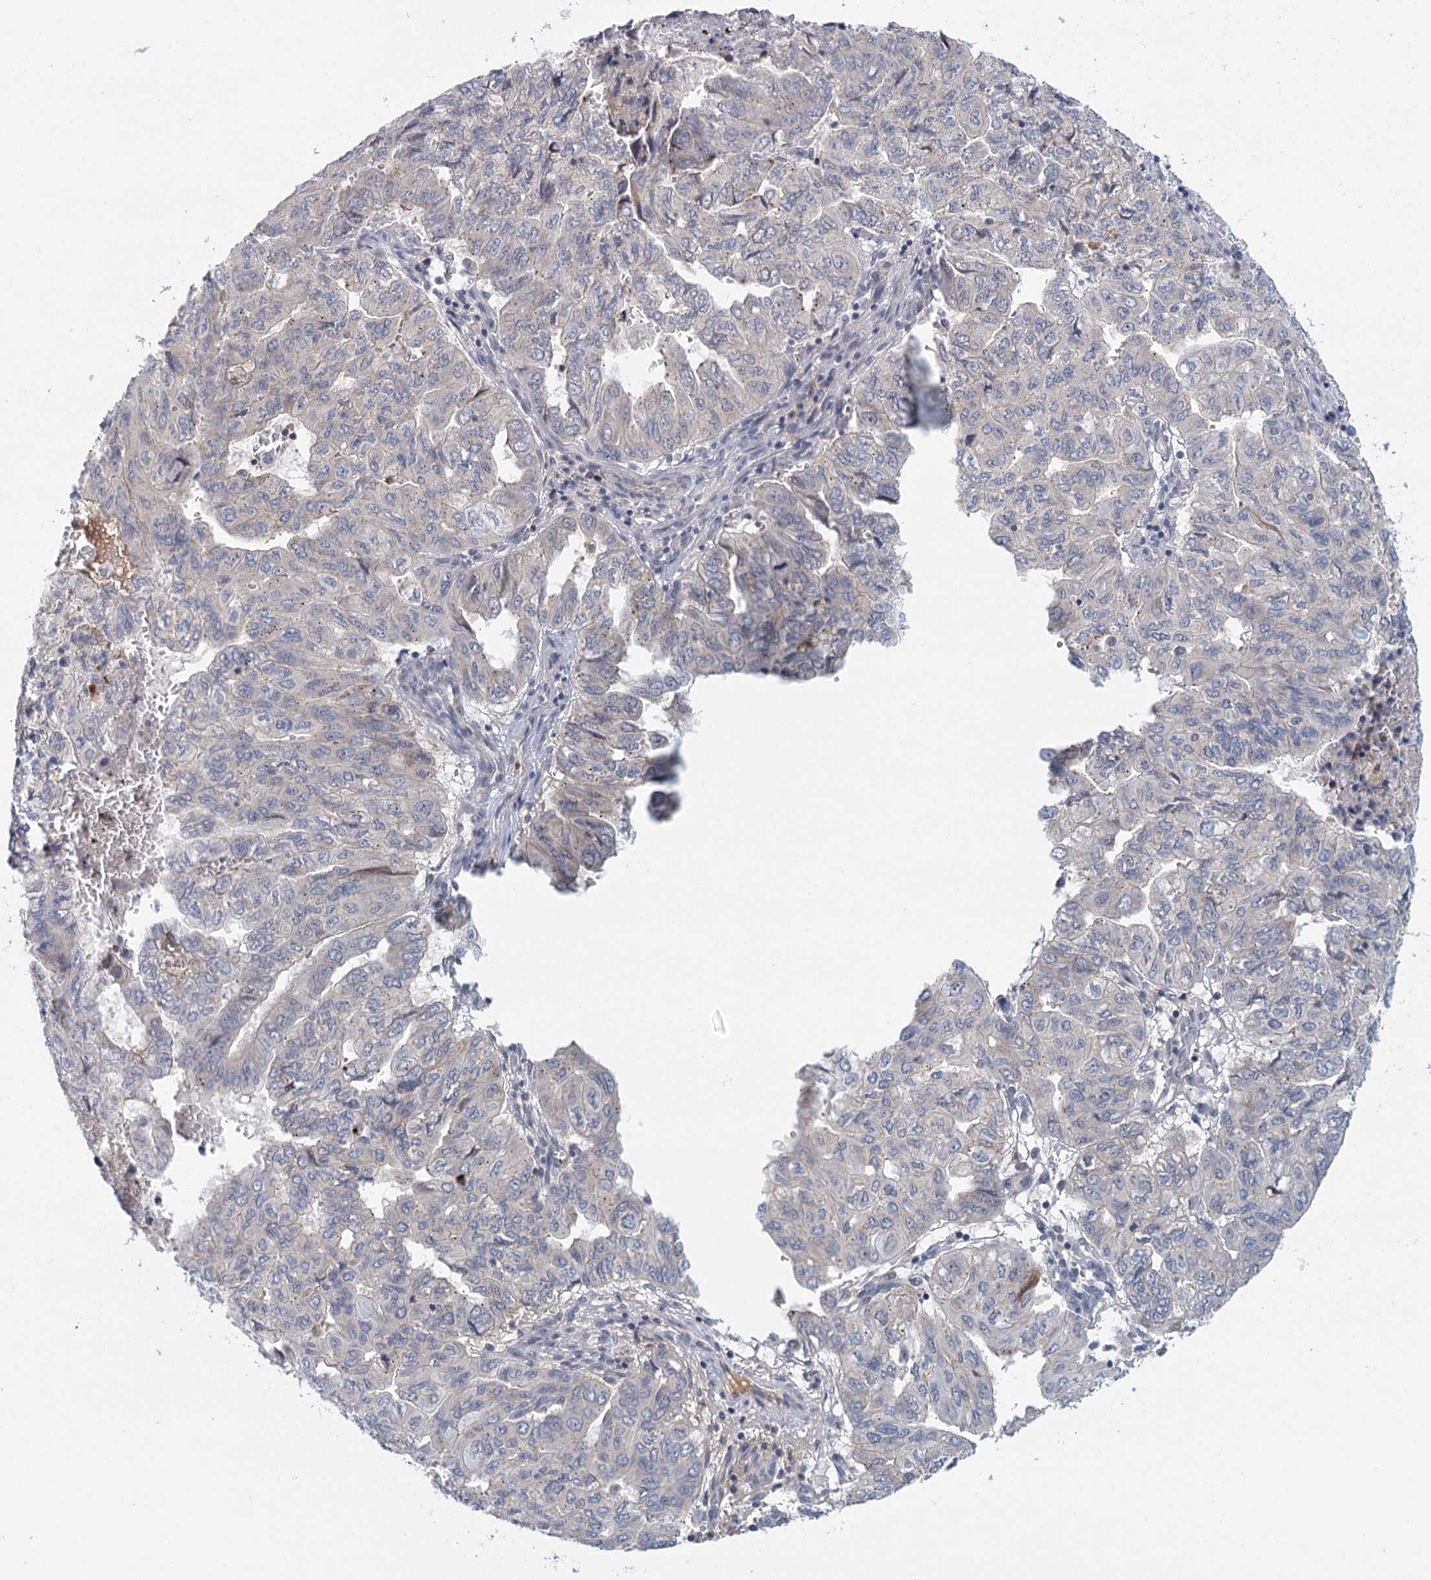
{"staining": {"intensity": "negative", "quantity": "none", "location": "none"}, "tissue": "pancreatic cancer", "cell_type": "Tumor cells", "image_type": "cancer", "snomed": [{"axis": "morphology", "description": "Adenocarcinoma, NOS"}, {"axis": "topography", "description": "Pancreas"}], "caption": "High magnification brightfield microscopy of pancreatic cancer stained with DAB (brown) and counterstained with hematoxylin (blue): tumor cells show no significant staining.", "gene": "GPATCH11", "patient": {"sex": "male", "age": 51}}